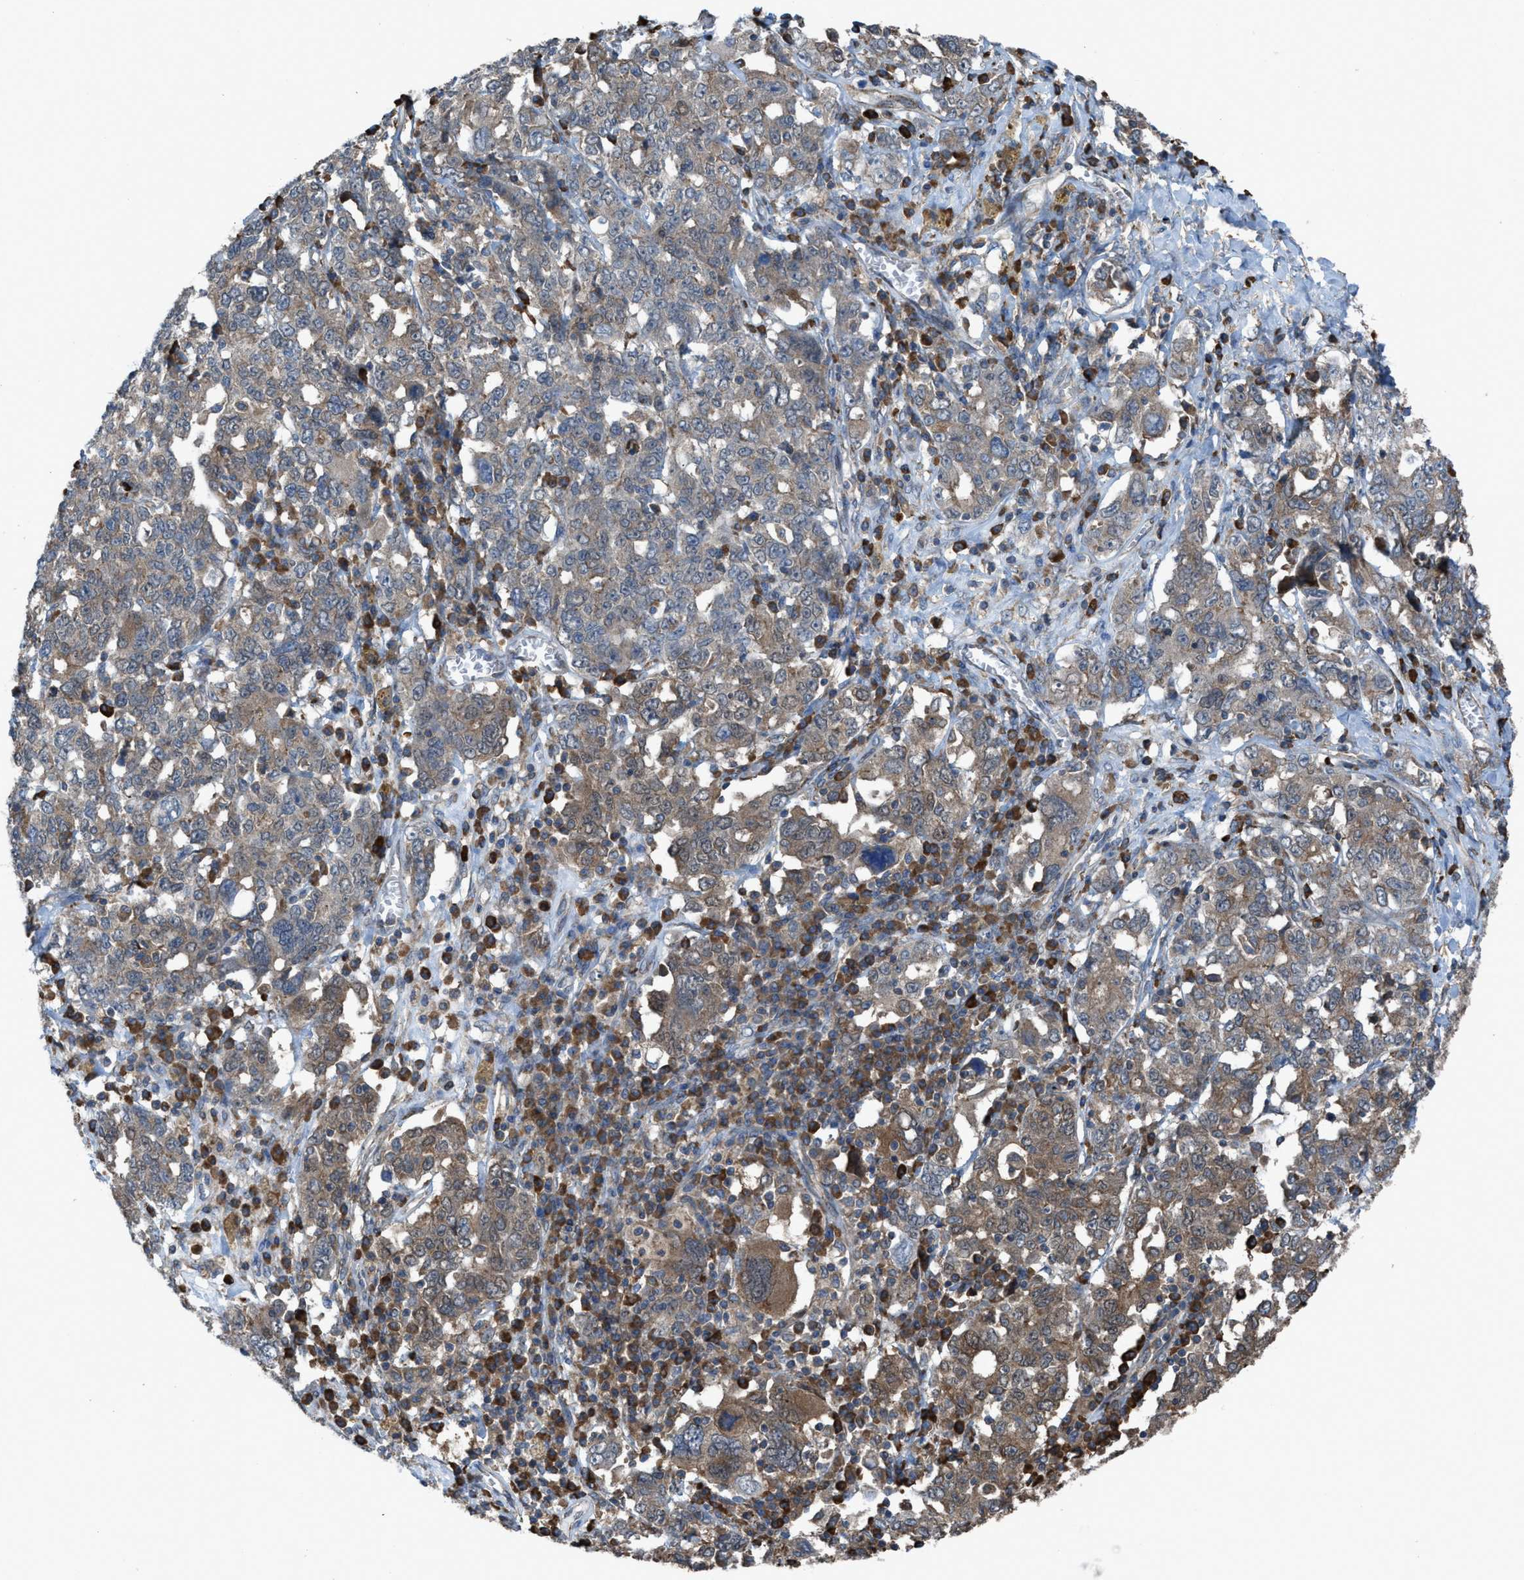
{"staining": {"intensity": "moderate", "quantity": ">75%", "location": "cytoplasmic/membranous"}, "tissue": "ovarian cancer", "cell_type": "Tumor cells", "image_type": "cancer", "snomed": [{"axis": "morphology", "description": "Carcinoma, endometroid"}, {"axis": "topography", "description": "Ovary"}], "caption": "Protein expression analysis of ovarian cancer exhibits moderate cytoplasmic/membranous staining in about >75% of tumor cells.", "gene": "PLAA", "patient": {"sex": "female", "age": 62}}